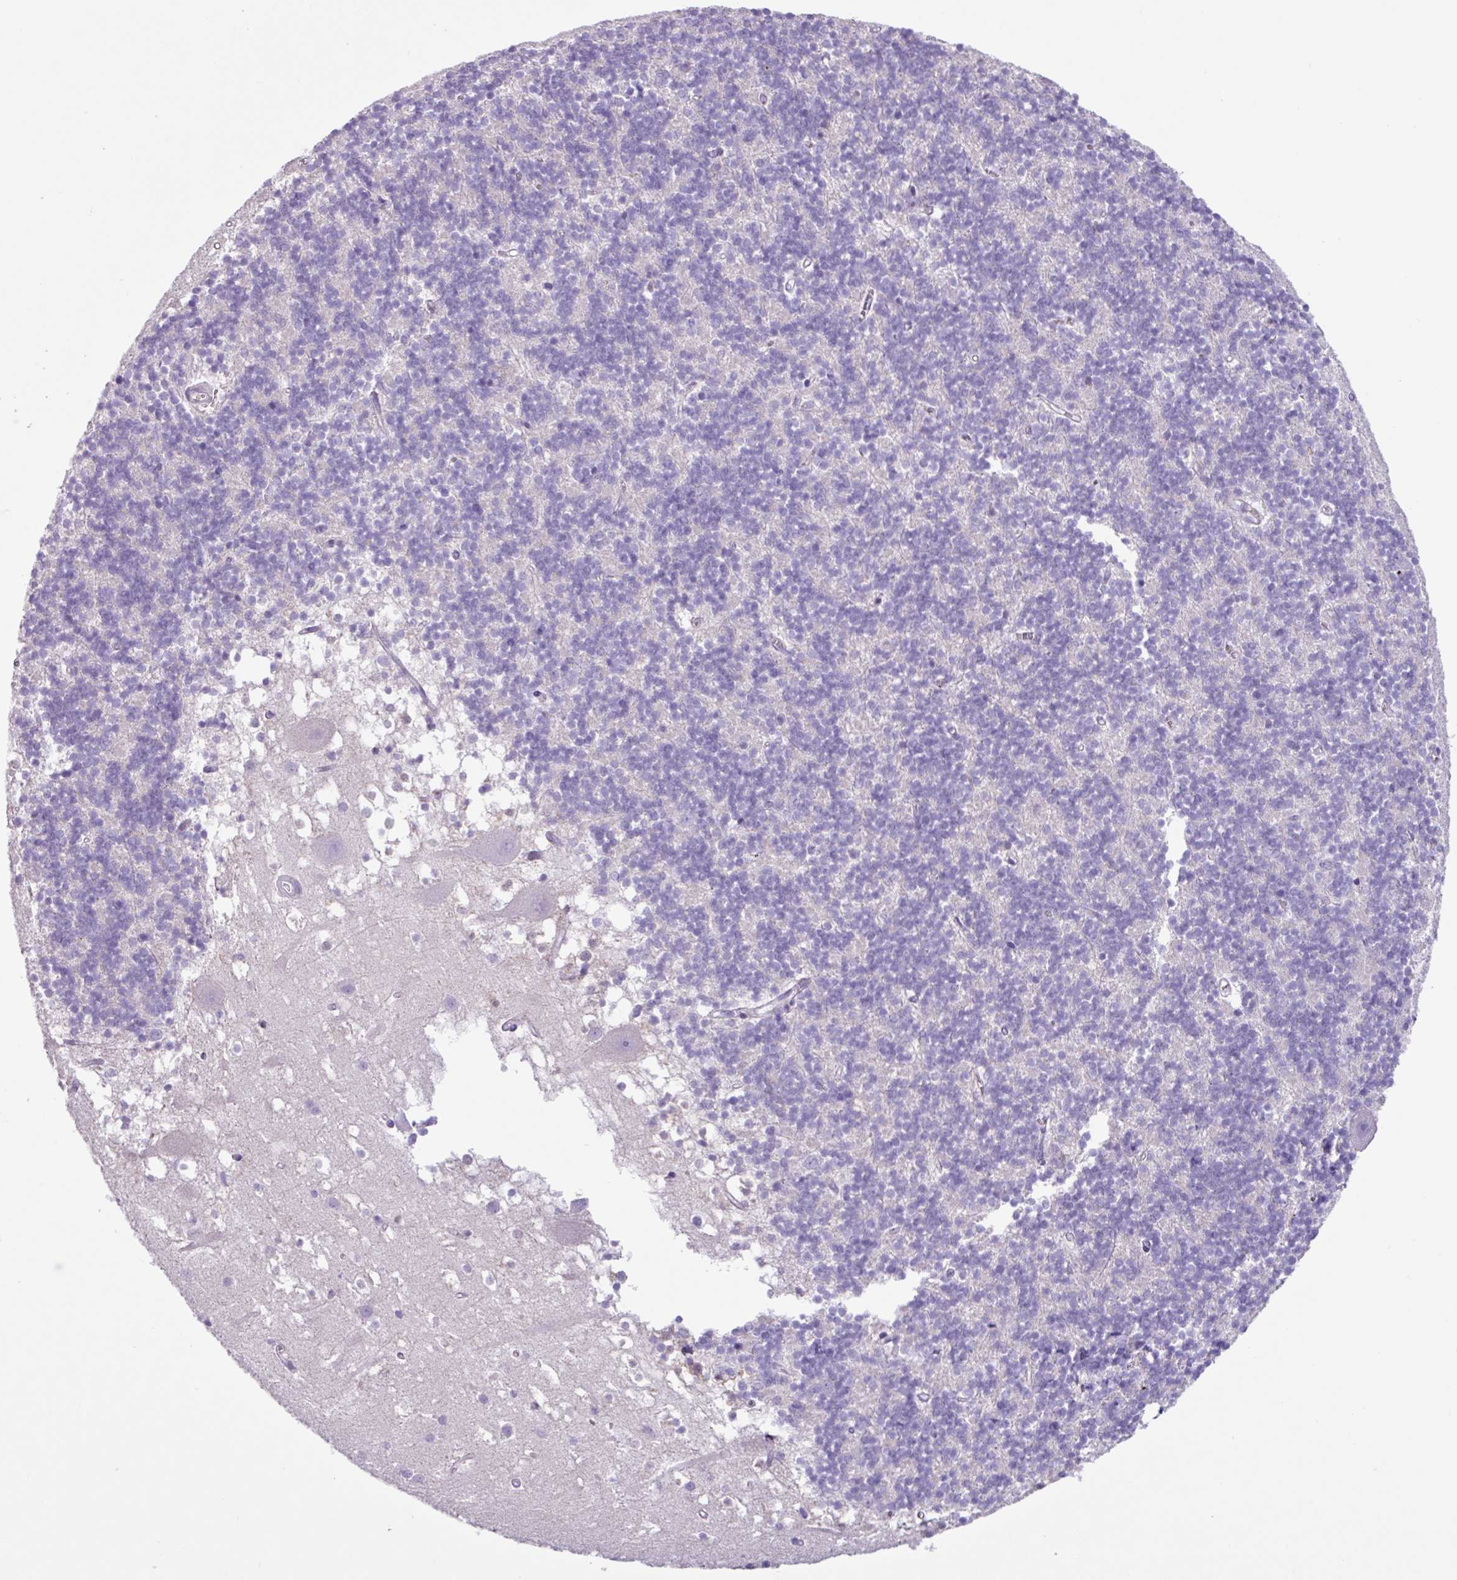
{"staining": {"intensity": "negative", "quantity": "none", "location": "none"}, "tissue": "cerebellum", "cell_type": "Cells in granular layer", "image_type": "normal", "snomed": [{"axis": "morphology", "description": "Normal tissue, NOS"}, {"axis": "topography", "description": "Cerebellum"}], "caption": "A high-resolution photomicrograph shows immunohistochemistry staining of normal cerebellum, which exhibits no significant expression in cells in granular layer.", "gene": "CYSTM1", "patient": {"sex": "male", "age": 54}}